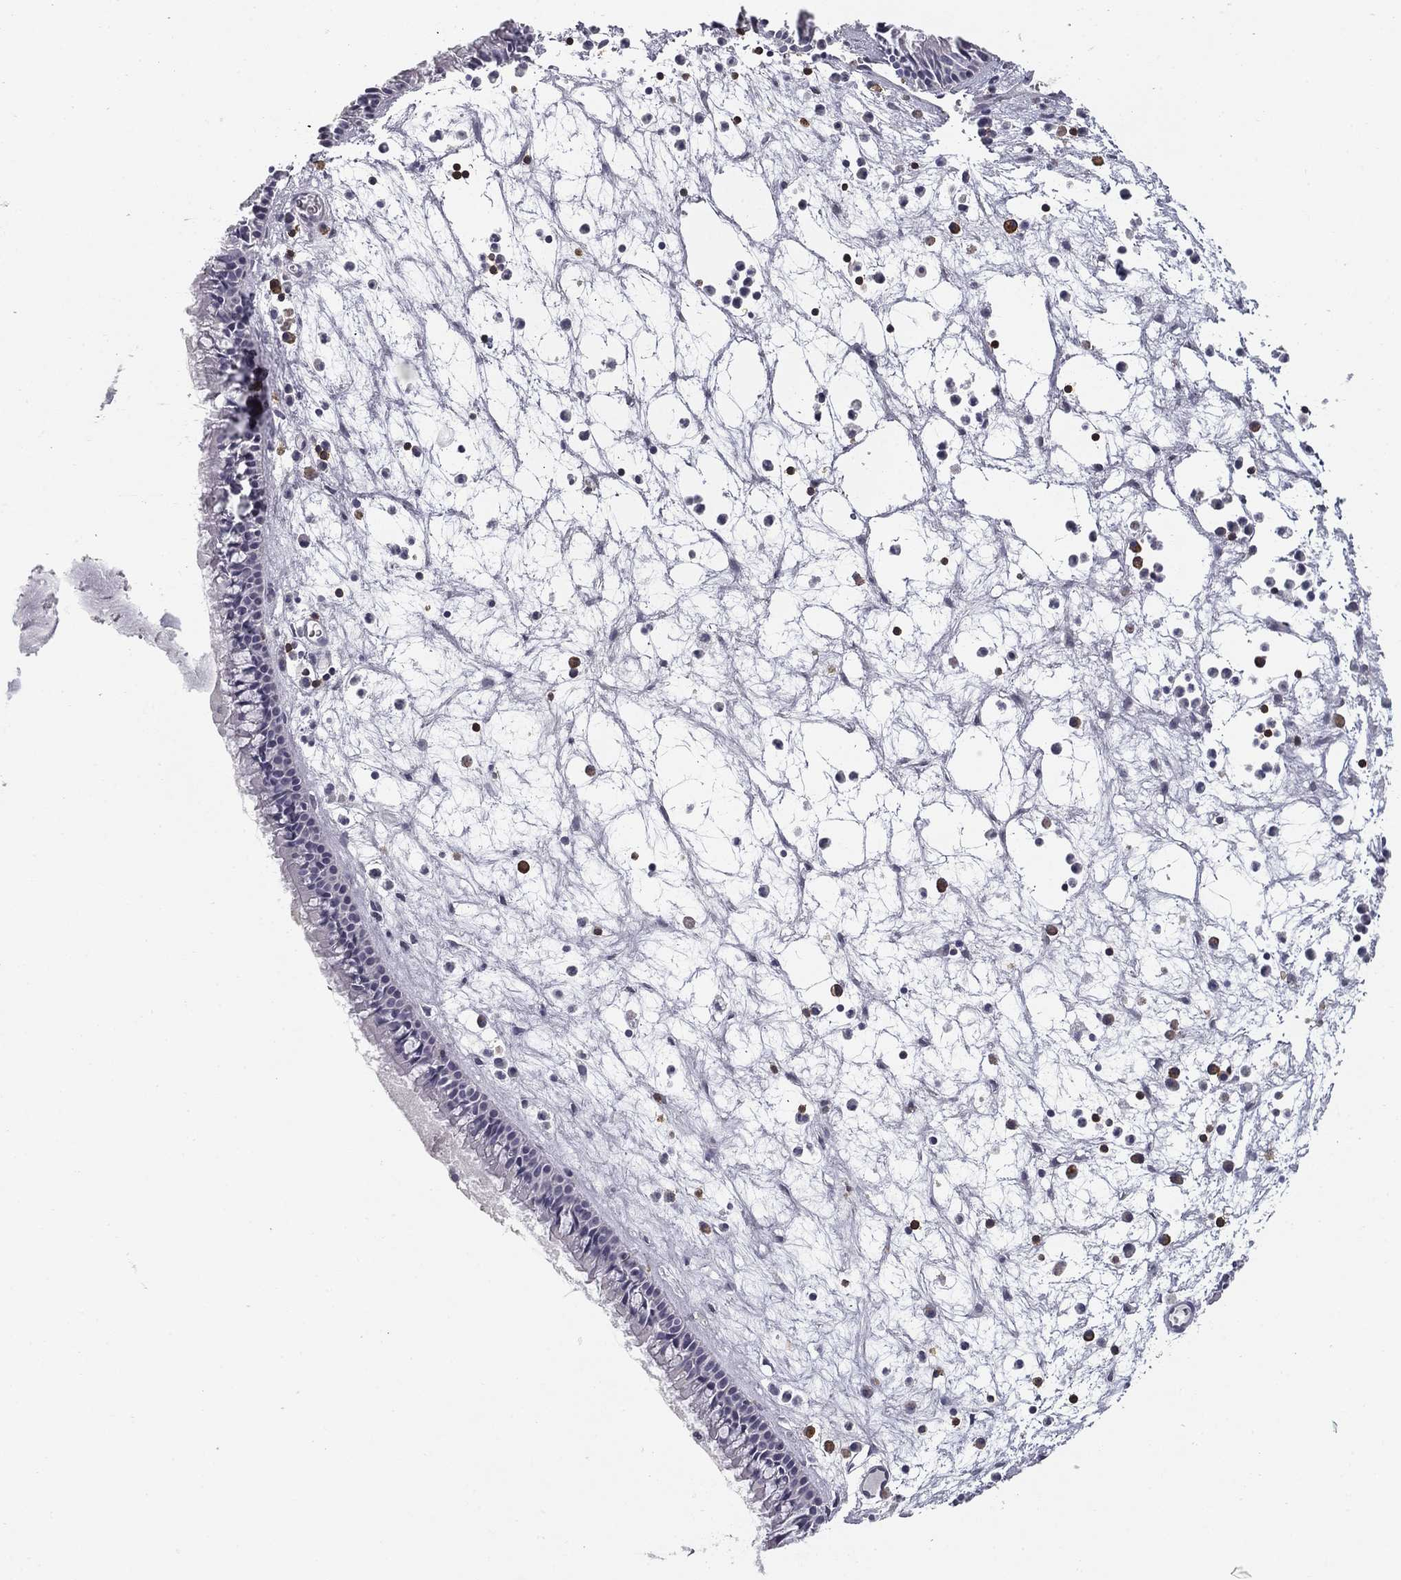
{"staining": {"intensity": "negative", "quantity": "none", "location": "none"}, "tissue": "nasopharynx", "cell_type": "Respiratory epithelial cells", "image_type": "normal", "snomed": [{"axis": "morphology", "description": "Normal tissue, NOS"}, {"axis": "topography", "description": "Nasopharynx"}], "caption": "Histopathology image shows no protein positivity in respiratory epithelial cells of benign nasopharynx. (DAB IHC, high magnification).", "gene": "TRAT1", "patient": {"sex": "female", "age": 47}}